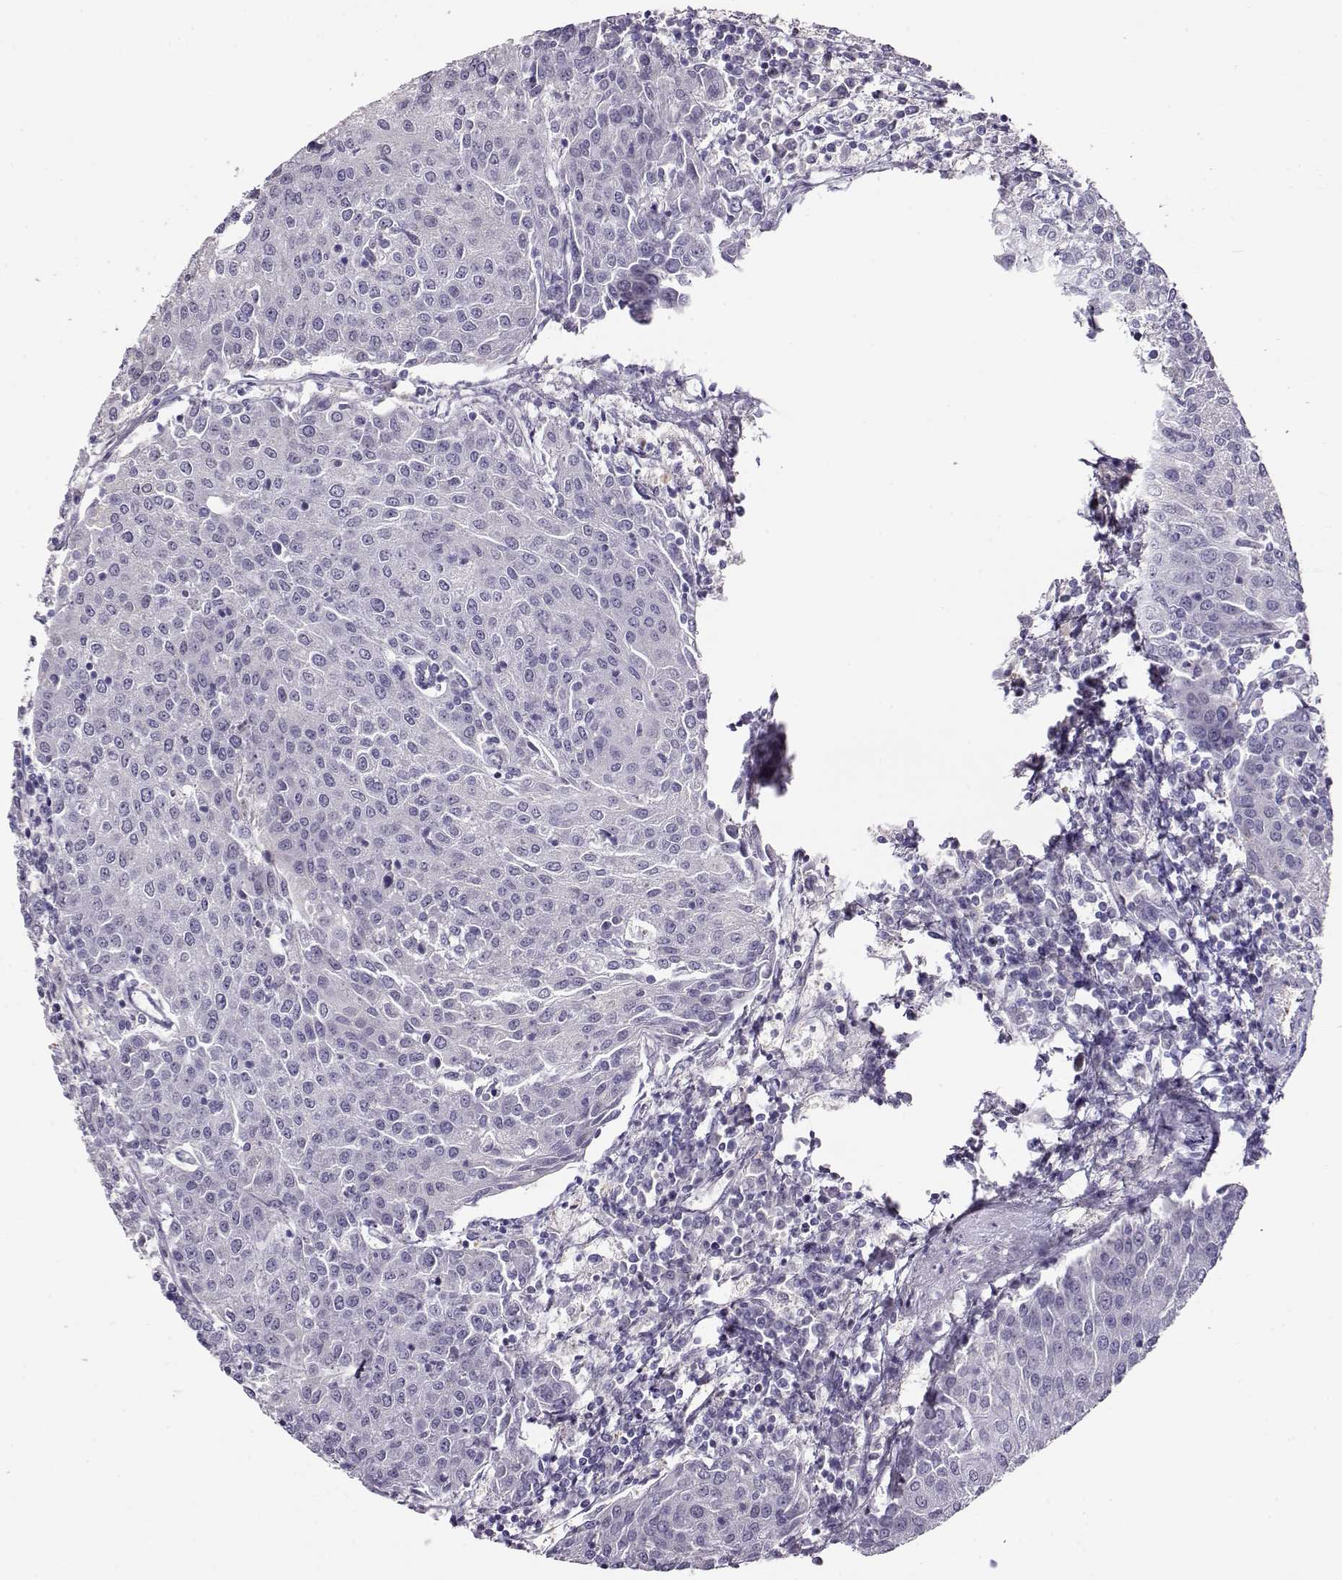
{"staining": {"intensity": "negative", "quantity": "none", "location": "none"}, "tissue": "urothelial cancer", "cell_type": "Tumor cells", "image_type": "cancer", "snomed": [{"axis": "morphology", "description": "Urothelial carcinoma, High grade"}, {"axis": "topography", "description": "Urinary bladder"}], "caption": "Urothelial cancer was stained to show a protein in brown. There is no significant expression in tumor cells.", "gene": "CCR8", "patient": {"sex": "female", "age": 85}}